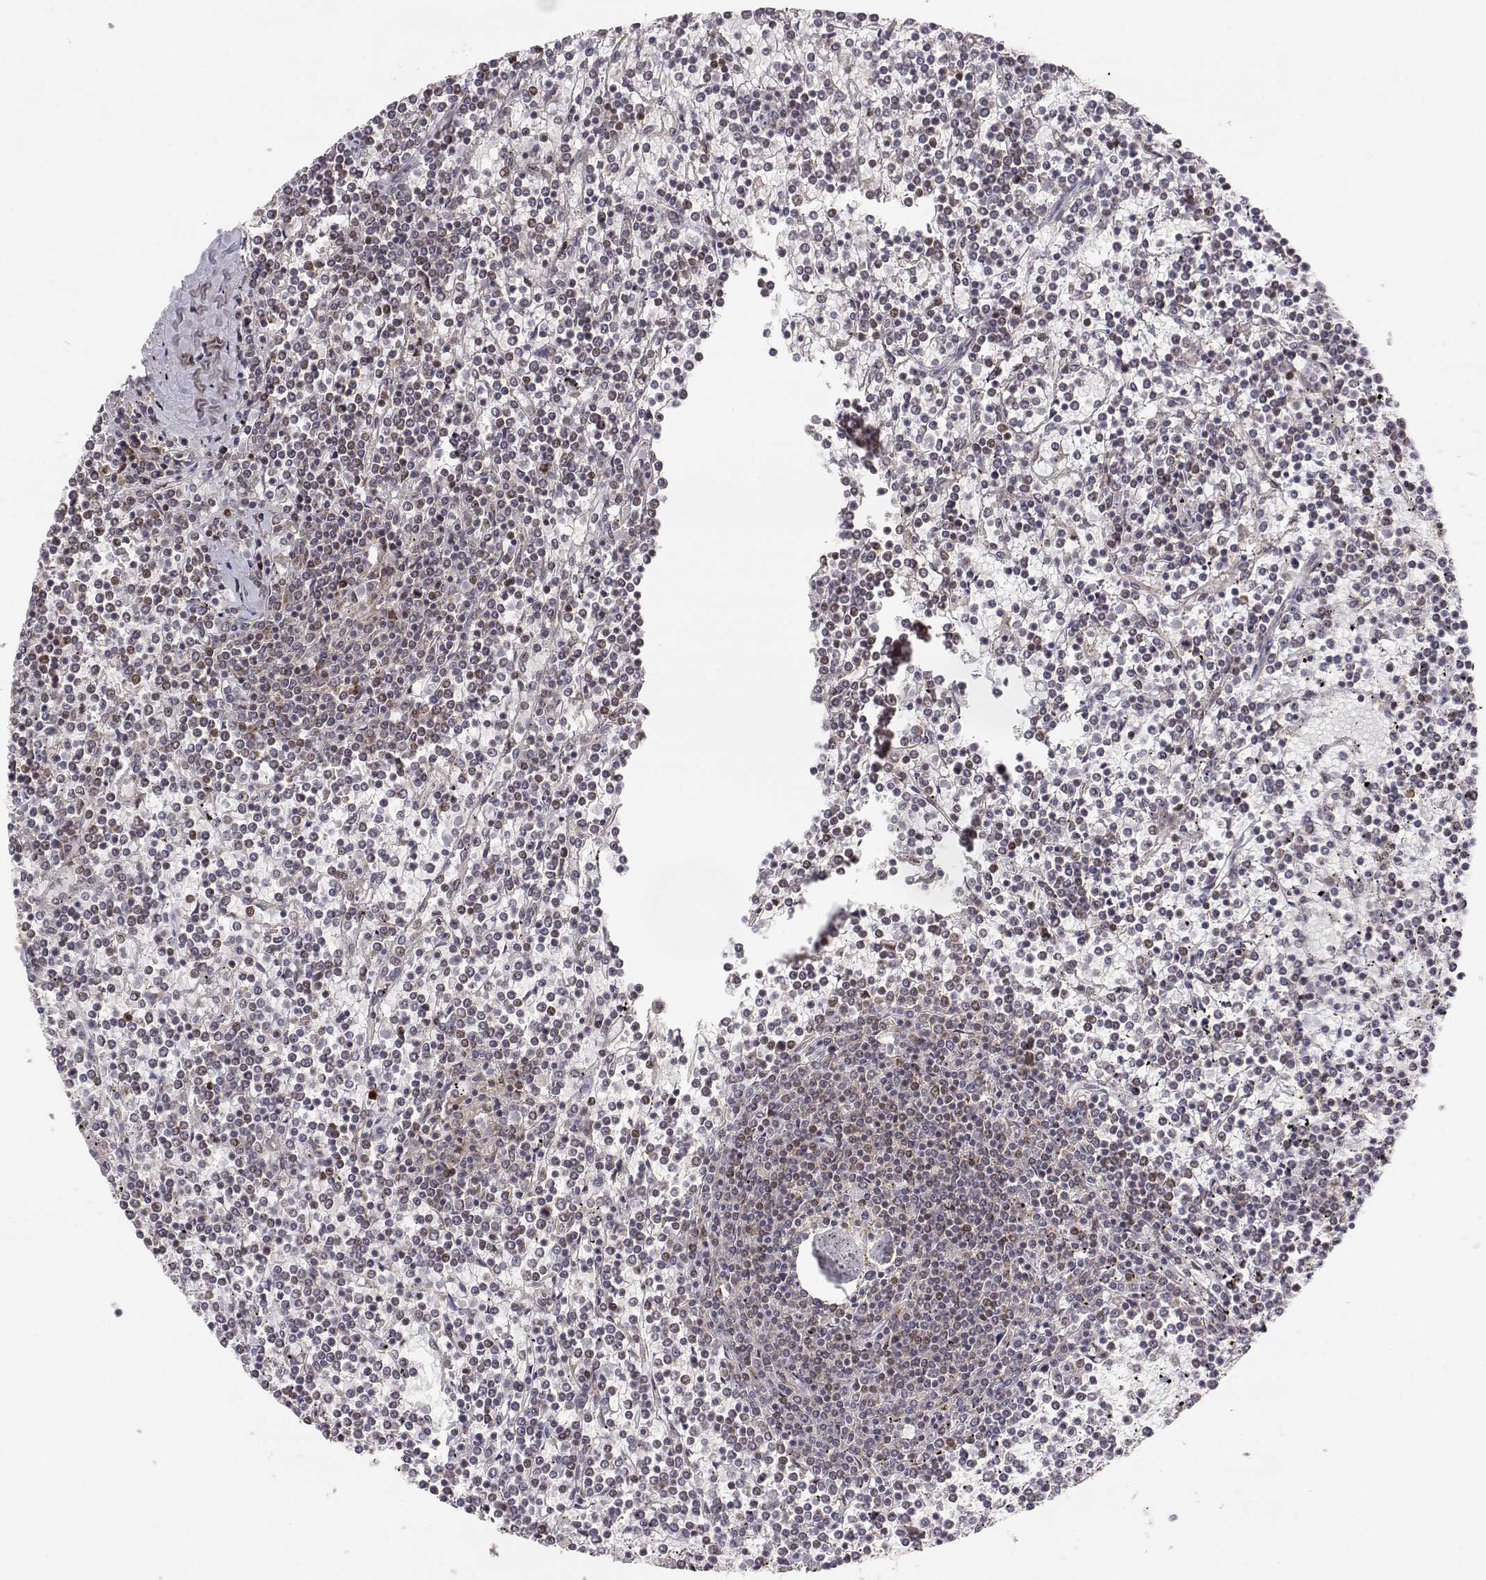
{"staining": {"intensity": "negative", "quantity": "none", "location": "none"}, "tissue": "lymphoma", "cell_type": "Tumor cells", "image_type": "cancer", "snomed": [{"axis": "morphology", "description": "Malignant lymphoma, non-Hodgkin's type, Low grade"}, {"axis": "topography", "description": "Spleen"}], "caption": "Malignant lymphoma, non-Hodgkin's type (low-grade) stained for a protein using immunohistochemistry (IHC) displays no positivity tumor cells.", "gene": "BRCA1", "patient": {"sex": "female", "age": 19}}